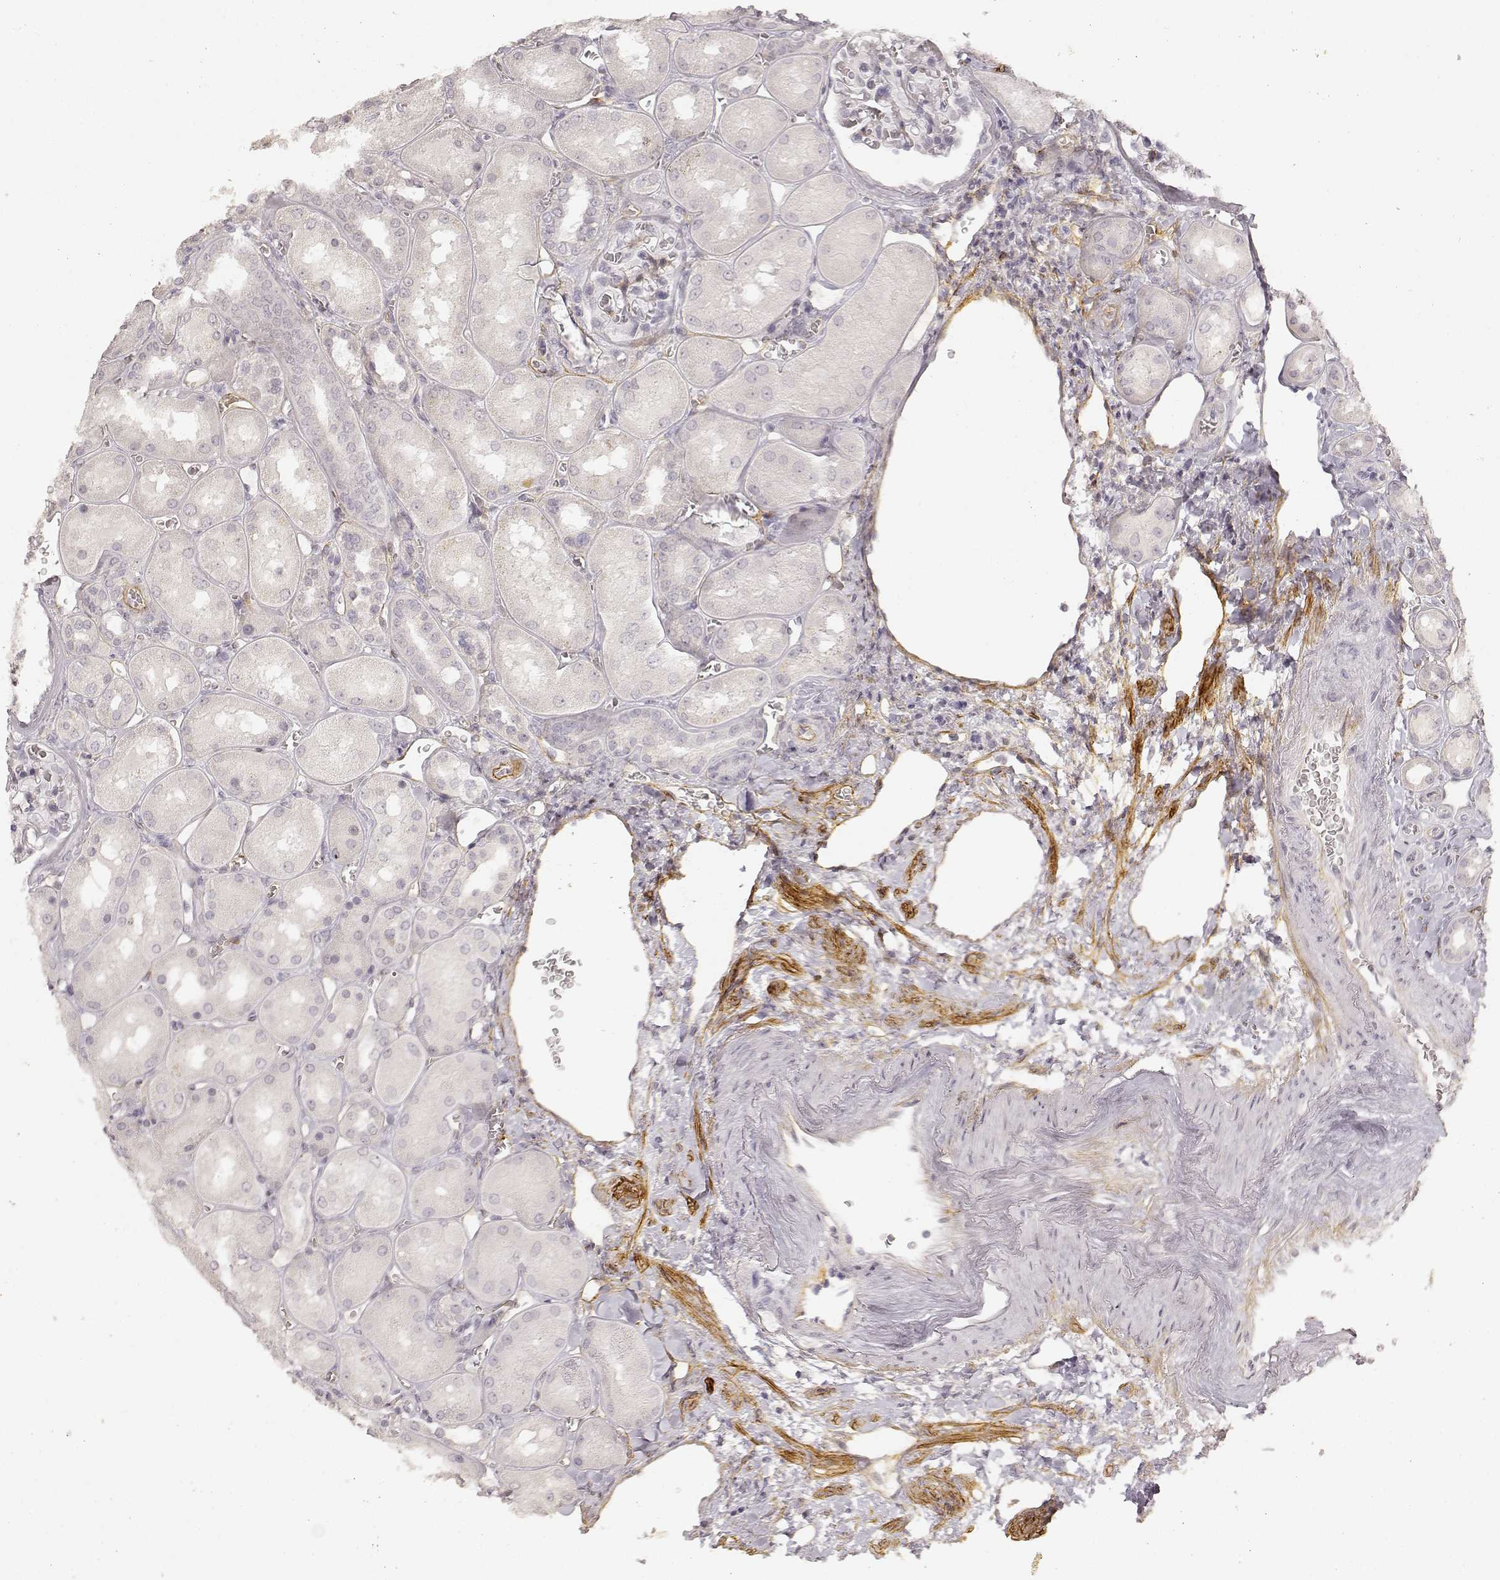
{"staining": {"intensity": "negative", "quantity": "none", "location": "none"}, "tissue": "kidney", "cell_type": "Cells in glomeruli", "image_type": "normal", "snomed": [{"axis": "morphology", "description": "Normal tissue, NOS"}, {"axis": "topography", "description": "Kidney"}], "caption": "Cells in glomeruli show no significant protein positivity in benign kidney.", "gene": "LAMA4", "patient": {"sex": "male", "age": 73}}